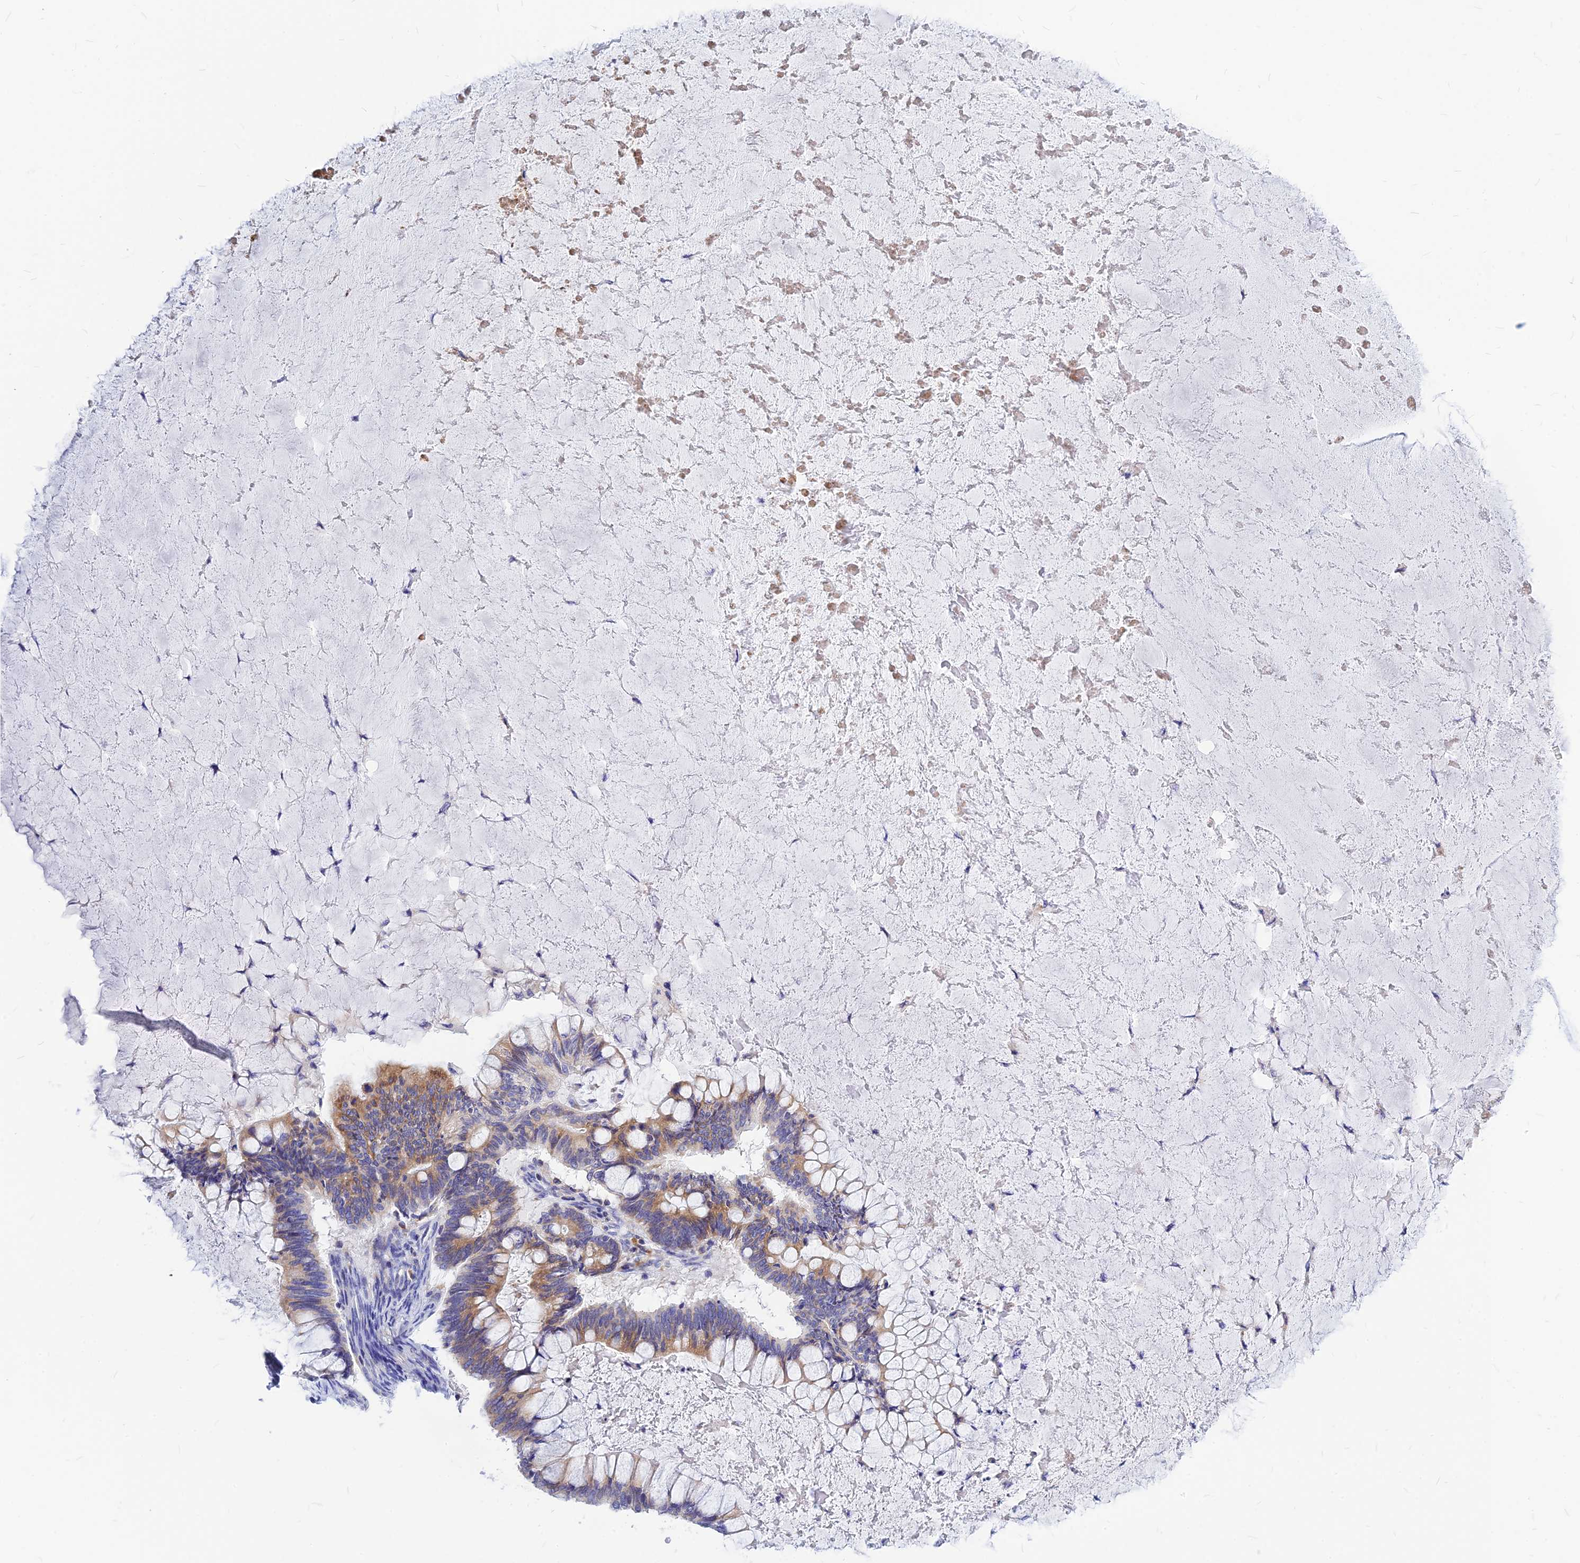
{"staining": {"intensity": "moderate", "quantity": "<25%", "location": "cytoplasmic/membranous"}, "tissue": "ovarian cancer", "cell_type": "Tumor cells", "image_type": "cancer", "snomed": [{"axis": "morphology", "description": "Cystadenocarcinoma, mucinous, NOS"}, {"axis": "topography", "description": "Ovary"}], "caption": "The micrograph exhibits a brown stain indicating the presence of a protein in the cytoplasmic/membranous of tumor cells in ovarian cancer.", "gene": "CNOT6", "patient": {"sex": "female", "age": 61}}